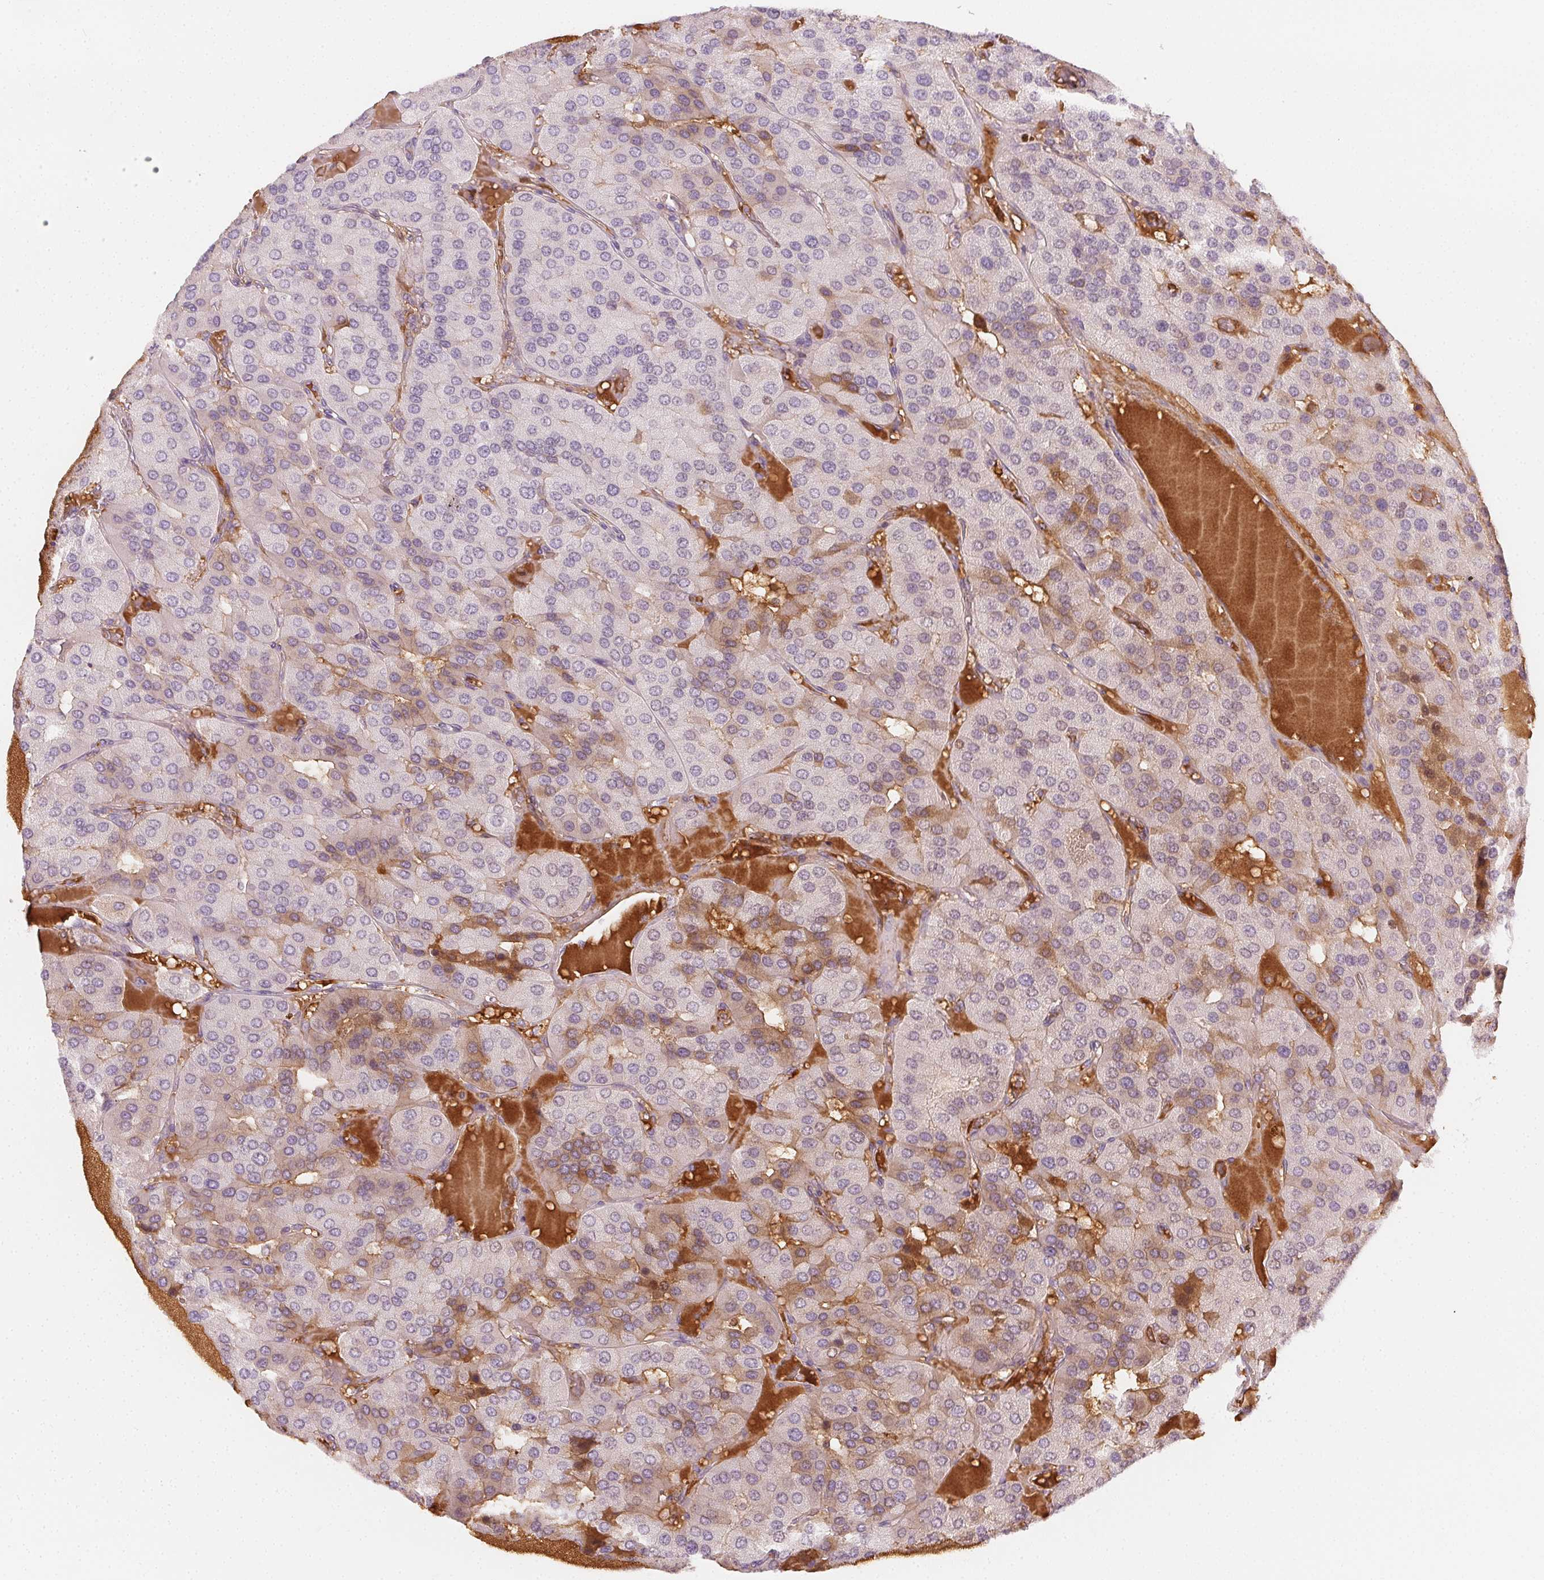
{"staining": {"intensity": "weak", "quantity": "<25%", "location": "cytoplasmic/membranous"}, "tissue": "parathyroid gland", "cell_type": "Glandular cells", "image_type": "normal", "snomed": [{"axis": "morphology", "description": "Normal tissue, NOS"}, {"axis": "morphology", "description": "Adenoma, NOS"}, {"axis": "topography", "description": "Parathyroid gland"}], "caption": "IHC of unremarkable human parathyroid gland displays no expression in glandular cells.", "gene": "AFM", "patient": {"sex": "female", "age": 86}}